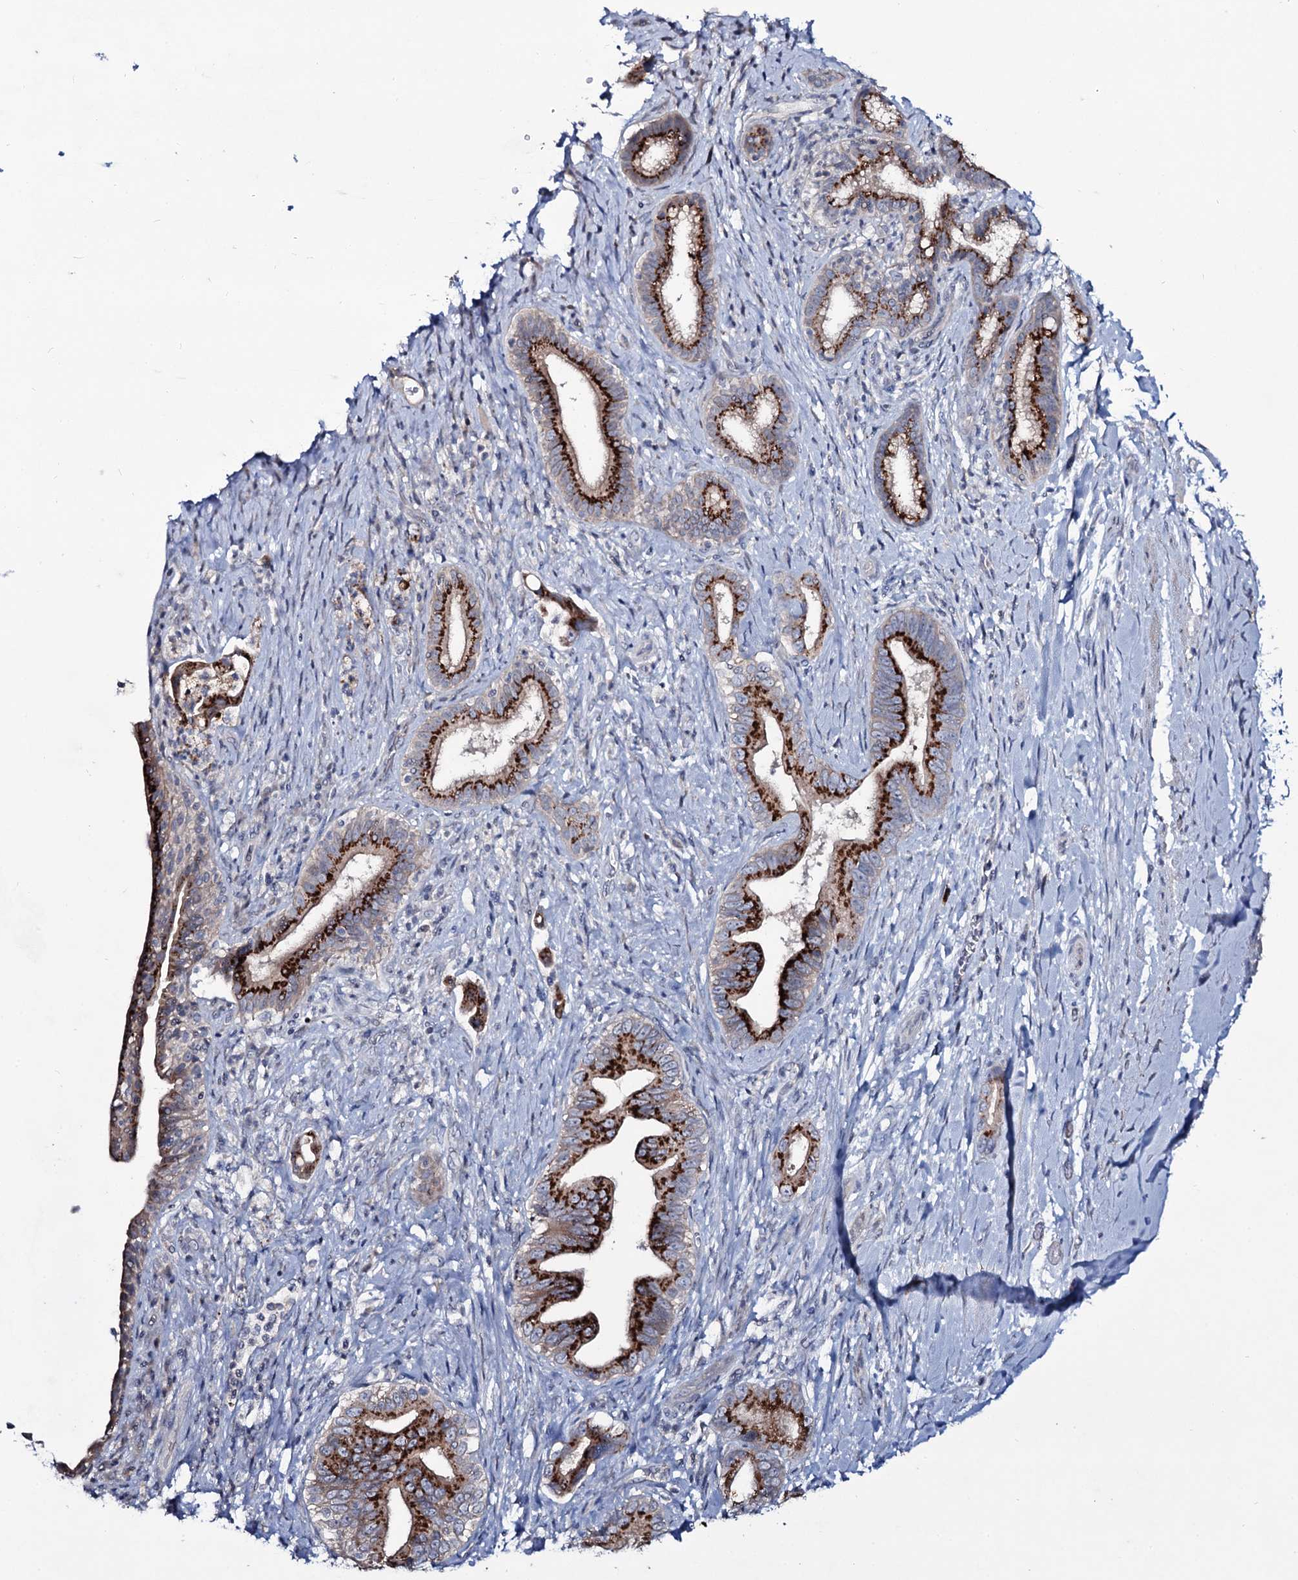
{"staining": {"intensity": "strong", "quantity": ">75%", "location": "cytoplasmic/membranous"}, "tissue": "pancreatic cancer", "cell_type": "Tumor cells", "image_type": "cancer", "snomed": [{"axis": "morphology", "description": "Adenocarcinoma, NOS"}, {"axis": "topography", "description": "Pancreas"}], "caption": "A brown stain highlights strong cytoplasmic/membranous expression of a protein in human pancreatic adenocarcinoma tumor cells.", "gene": "SNAP23", "patient": {"sex": "female", "age": 55}}